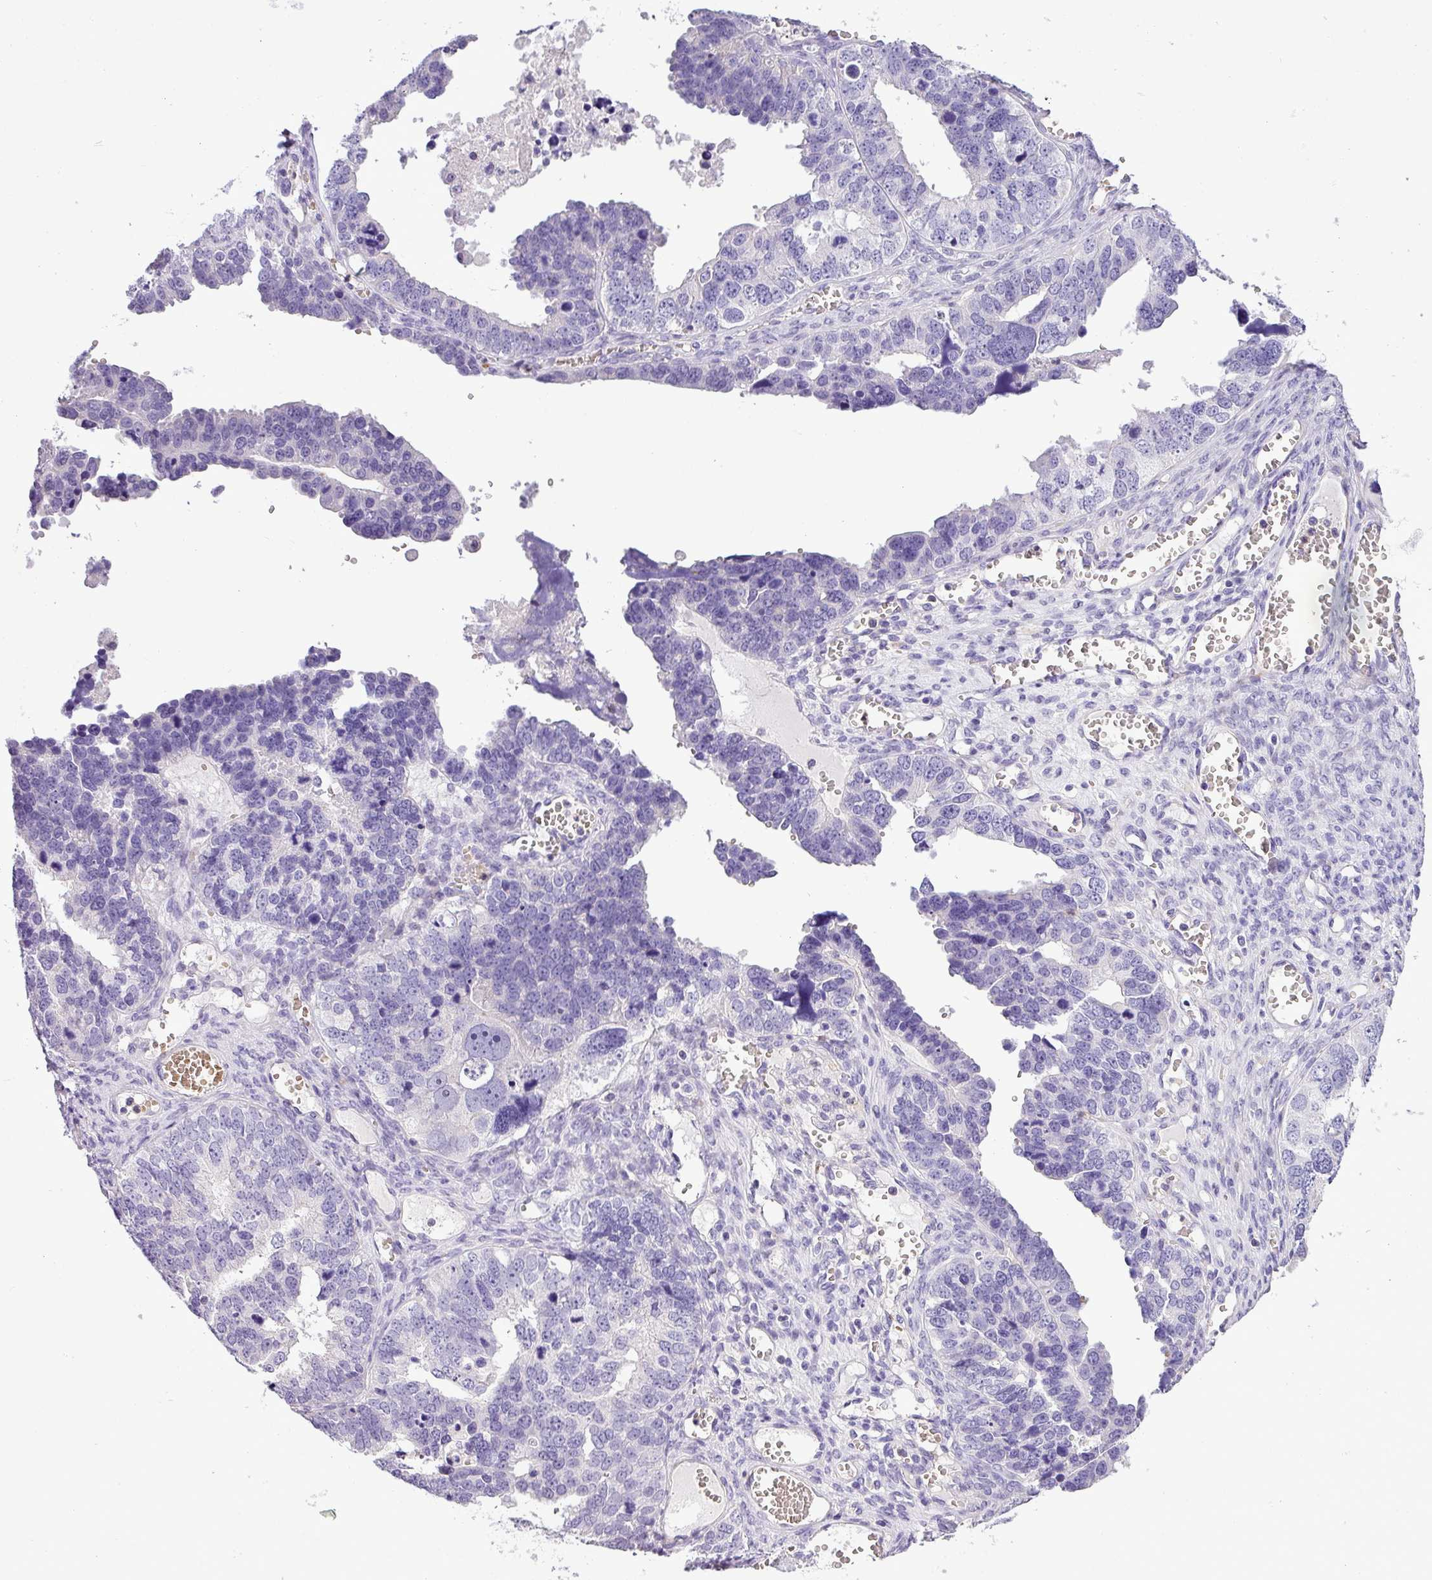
{"staining": {"intensity": "negative", "quantity": "none", "location": "none"}, "tissue": "ovarian cancer", "cell_type": "Tumor cells", "image_type": "cancer", "snomed": [{"axis": "morphology", "description": "Cystadenocarcinoma, serous, NOS"}, {"axis": "topography", "description": "Ovary"}], "caption": "IHC image of ovarian serous cystadenocarcinoma stained for a protein (brown), which shows no expression in tumor cells.", "gene": "NBEAL2", "patient": {"sex": "female", "age": 76}}